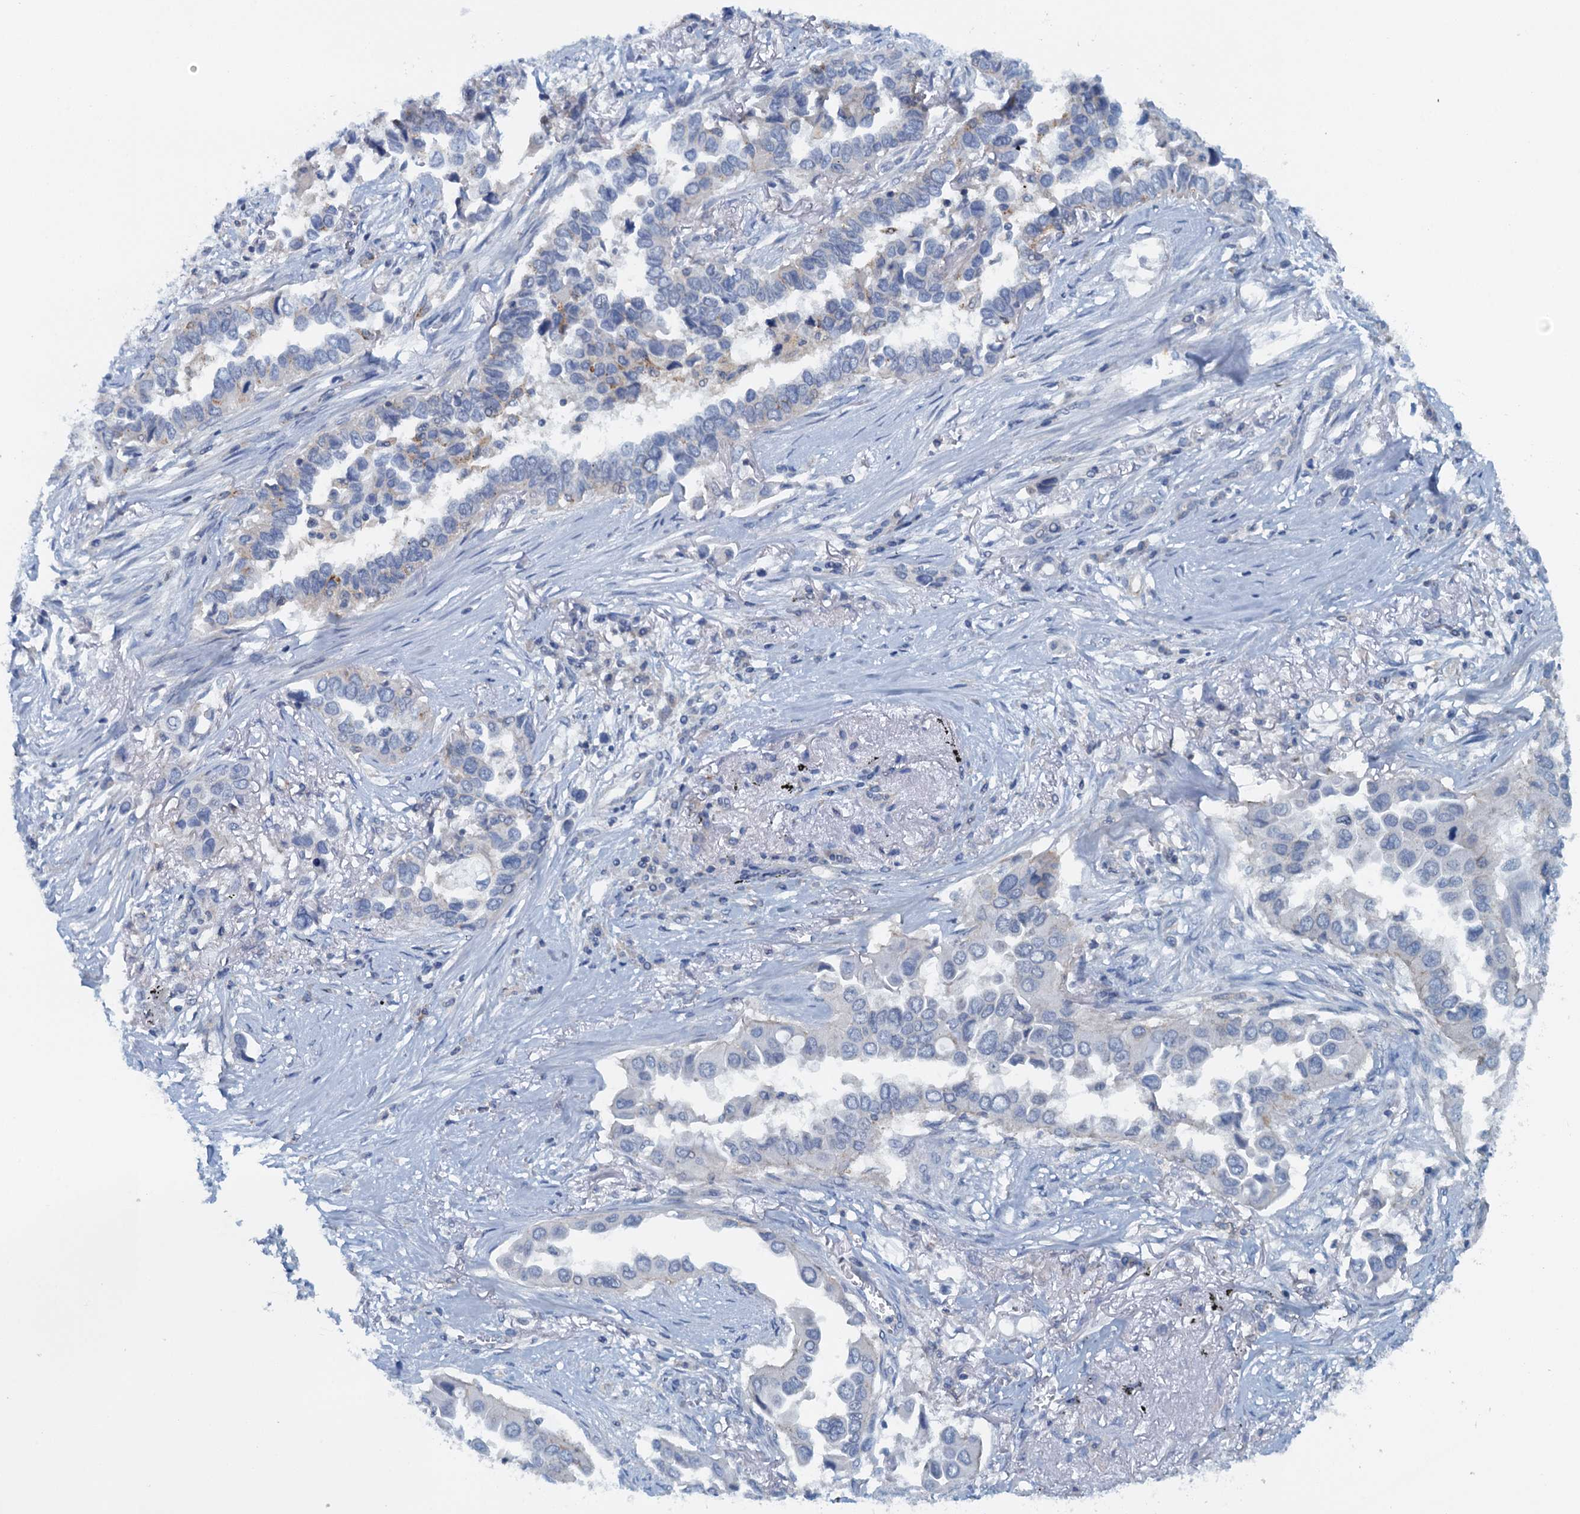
{"staining": {"intensity": "negative", "quantity": "none", "location": "none"}, "tissue": "lung cancer", "cell_type": "Tumor cells", "image_type": "cancer", "snomed": [{"axis": "morphology", "description": "Adenocarcinoma, NOS"}, {"axis": "topography", "description": "Lung"}], "caption": "Micrograph shows no significant protein positivity in tumor cells of lung adenocarcinoma.", "gene": "THAP10", "patient": {"sex": "female", "age": 76}}